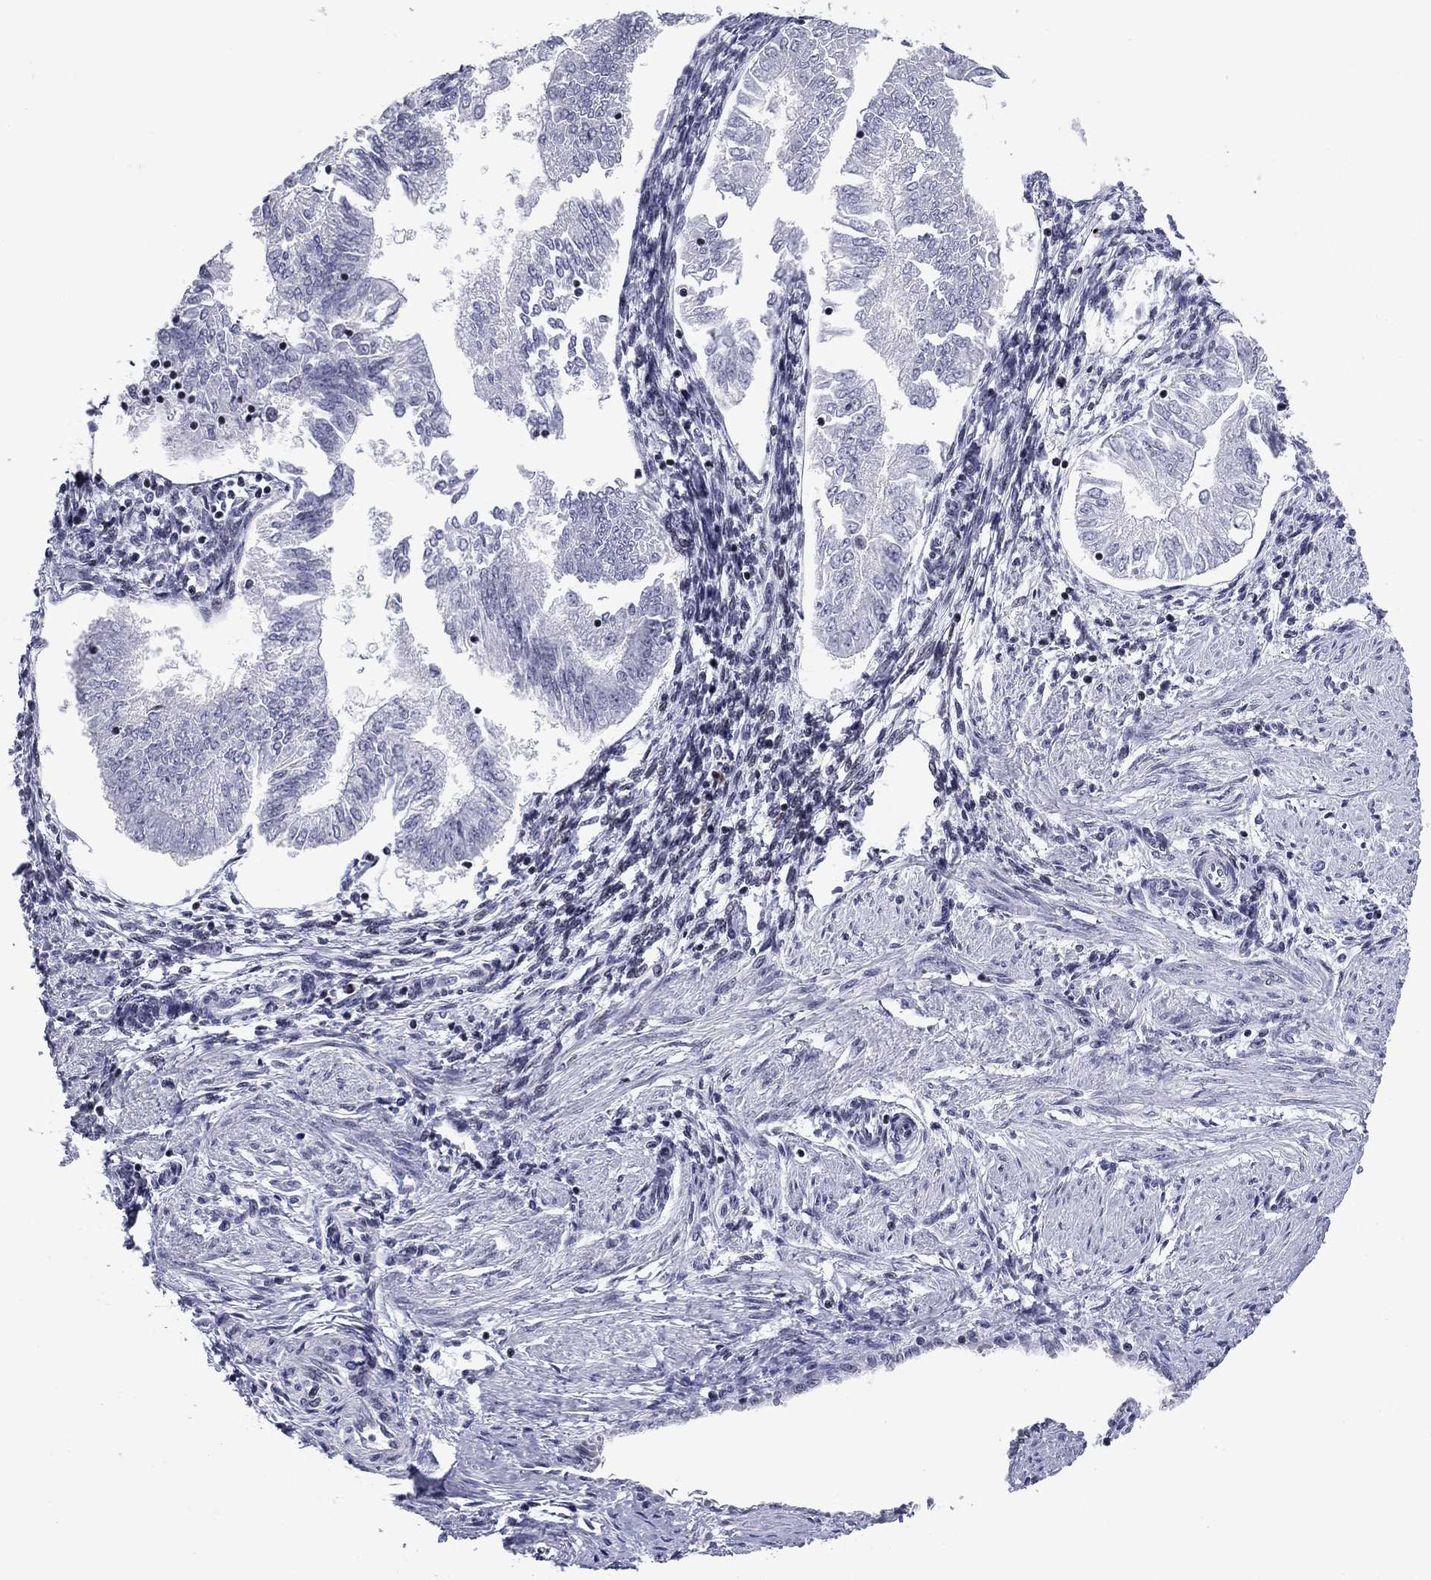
{"staining": {"intensity": "negative", "quantity": "none", "location": "none"}, "tissue": "endometrial cancer", "cell_type": "Tumor cells", "image_type": "cancer", "snomed": [{"axis": "morphology", "description": "Adenocarcinoma, NOS"}, {"axis": "topography", "description": "Endometrium"}], "caption": "Tumor cells are negative for protein expression in human endometrial adenocarcinoma.", "gene": "CCDC144A", "patient": {"sex": "female", "age": 53}}